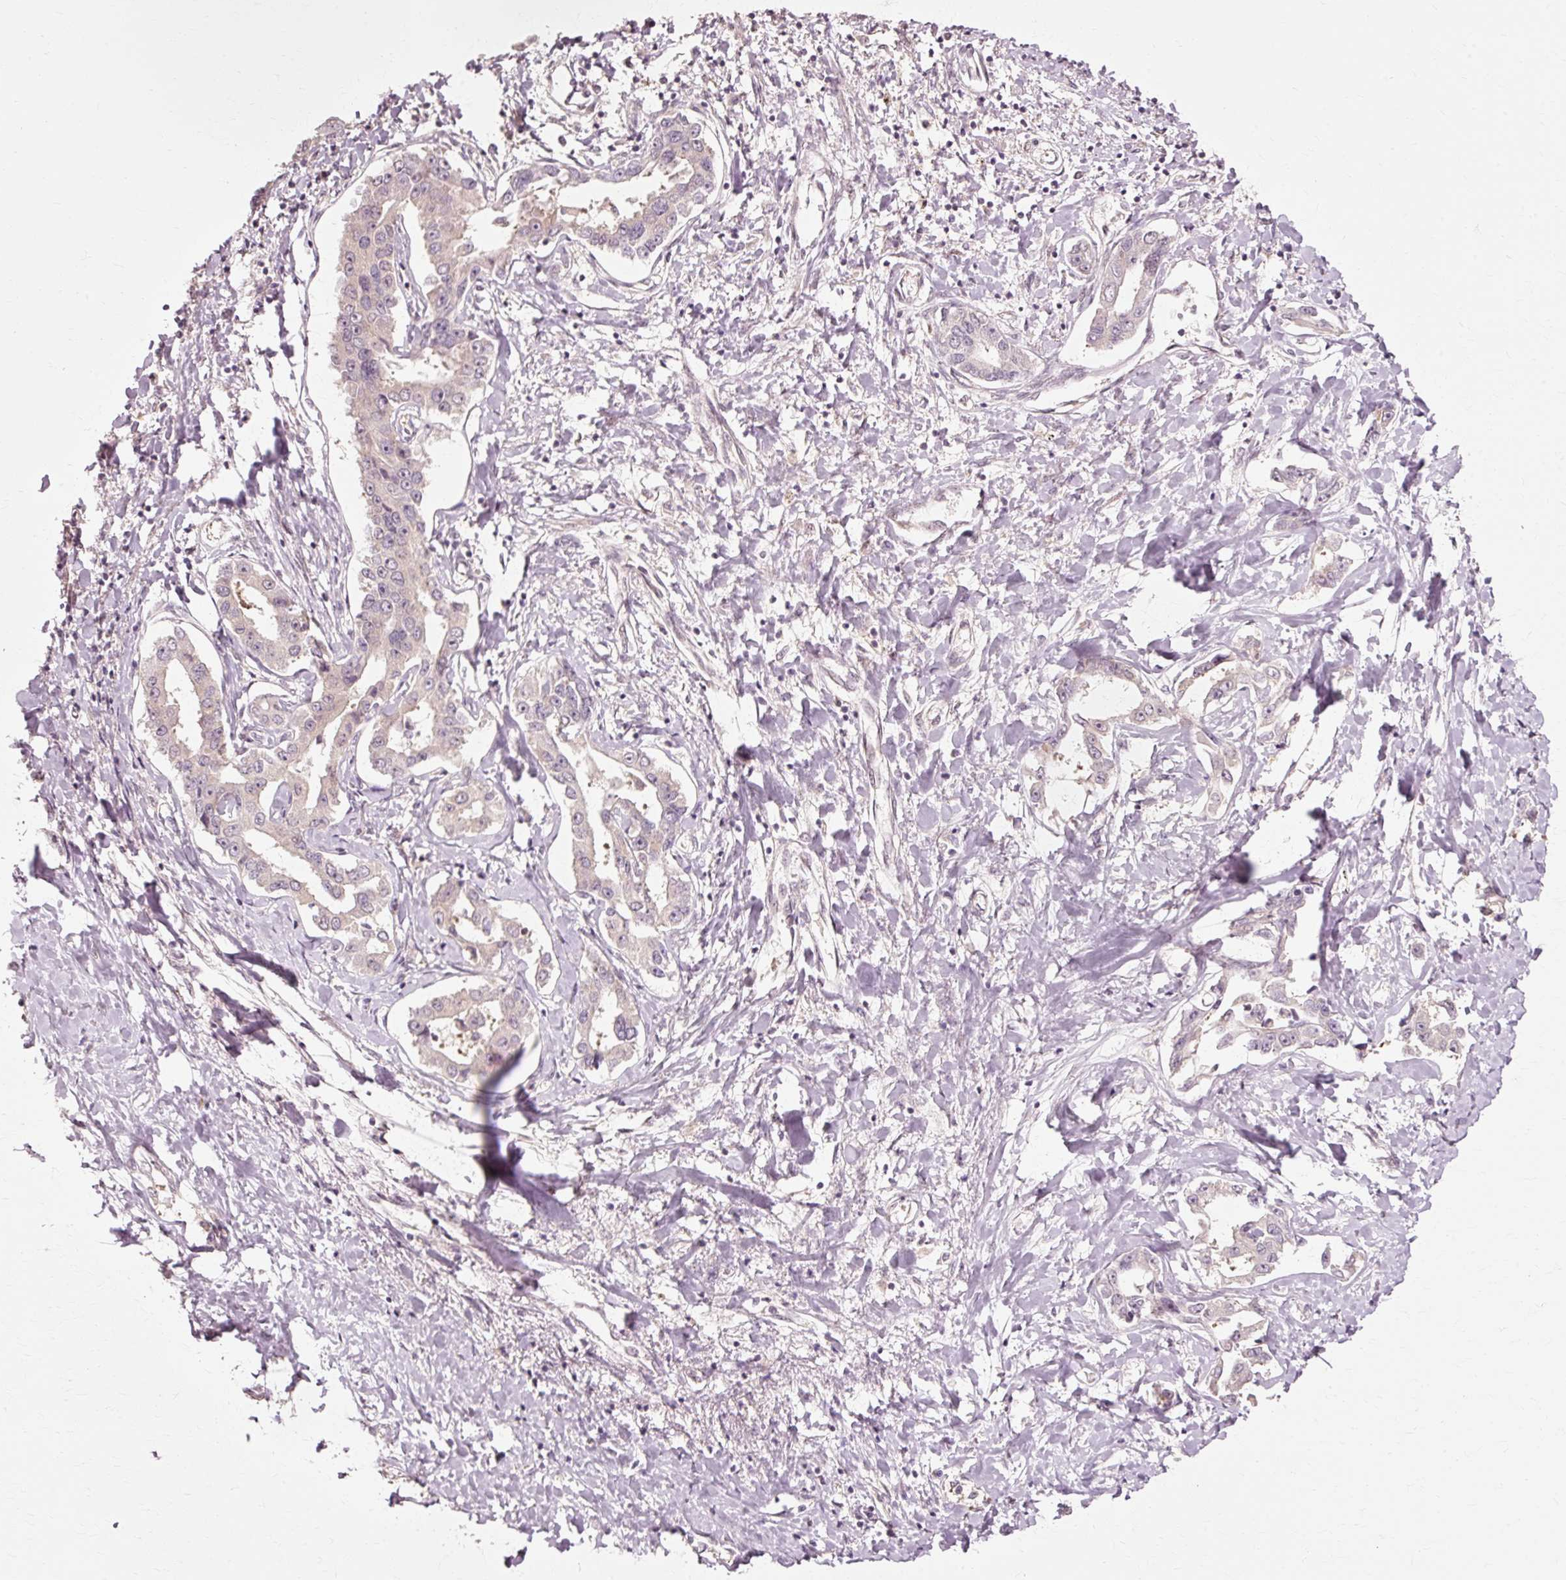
{"staining": {"intensity": "weak", "quantity": "25%-75%", "location": "cytoplasmic/membranous"}, "tissue": "liver cancer", "cell_type": "Tumor cells", "image_type": "cancer", "snomed": [{"axis": "morphology", "description": "Cholangiocarcinoma"}, {"axis": "topography", "description": "Liver"}], "caption": "Immunohistochemical staining of human liver cholangiocarcinoma shows low levels of weak cytoplasmic/membranous protein staining in about 25%-75% of tumor cells.", "gene": "RGPD5", "patient": {"sex": "male", "age": 59}}